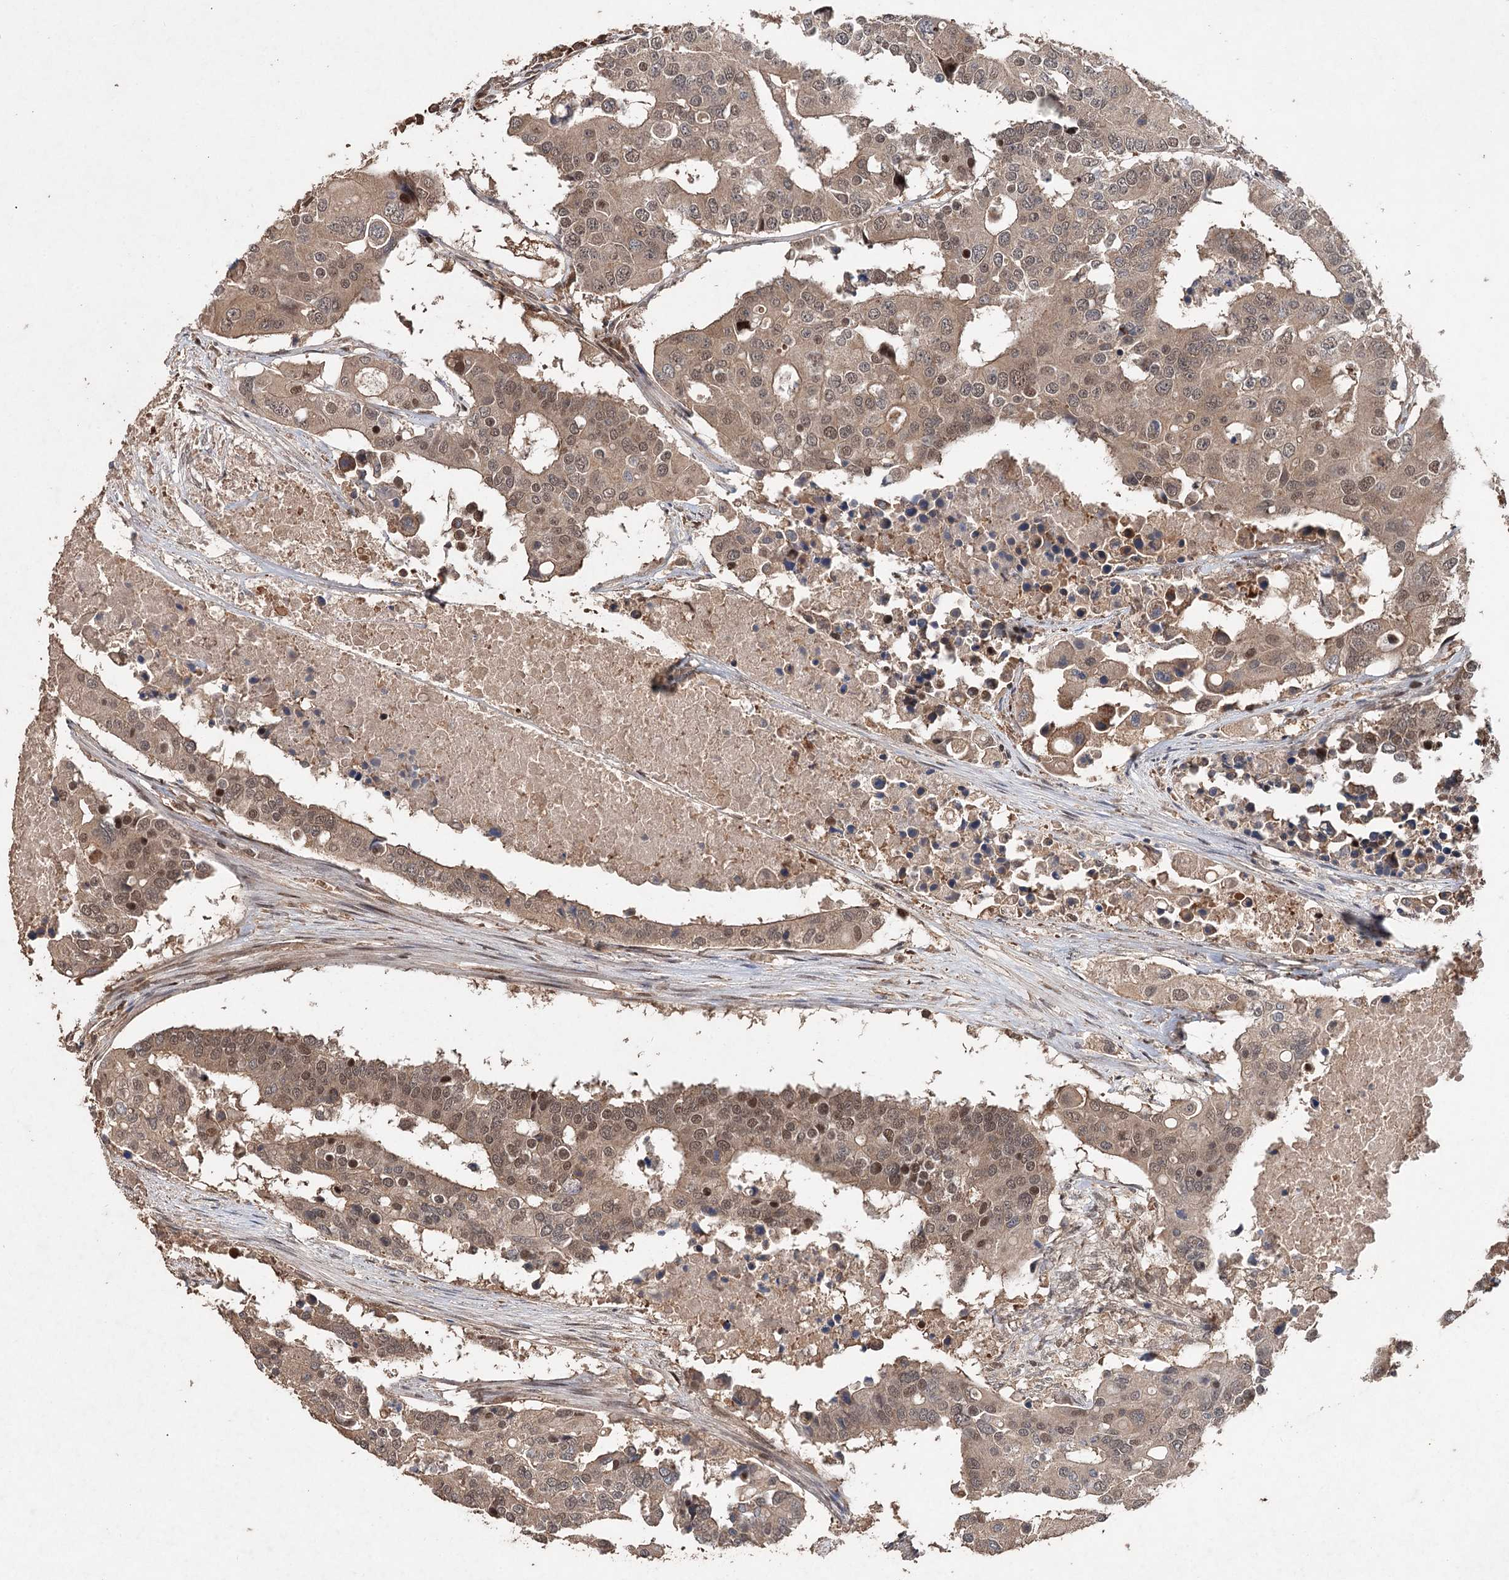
{"staining": {"intensity": "weak", "quantity": "25%-75%", "location": "cytoplasmic/membranous,nuclear"}, "tissue": "colorectal cancer", "cell_type": "Tumor cells", "image_type": "cancer", "snomed": [{"axis": "morphology", "description": "Adenocarcinoma, NOS"}, {"axis": "topography", "description": "Colon"}], "caption": "IHC staining of colorectal adenocarcinoma, which demonstrates low levels of weak cytoplasmic/membranous and nuclear positivity in approximately 25%-75% of tumor cells indicating weak cytoplasmic/membranous and nuclear protein expression. The staining was performed using DAB (brown) for protein detection and nuclei were counterstained in hematoxylin (blue).", "gene": "FBXO7", "patient": {"sex": "male", "age": 77}}